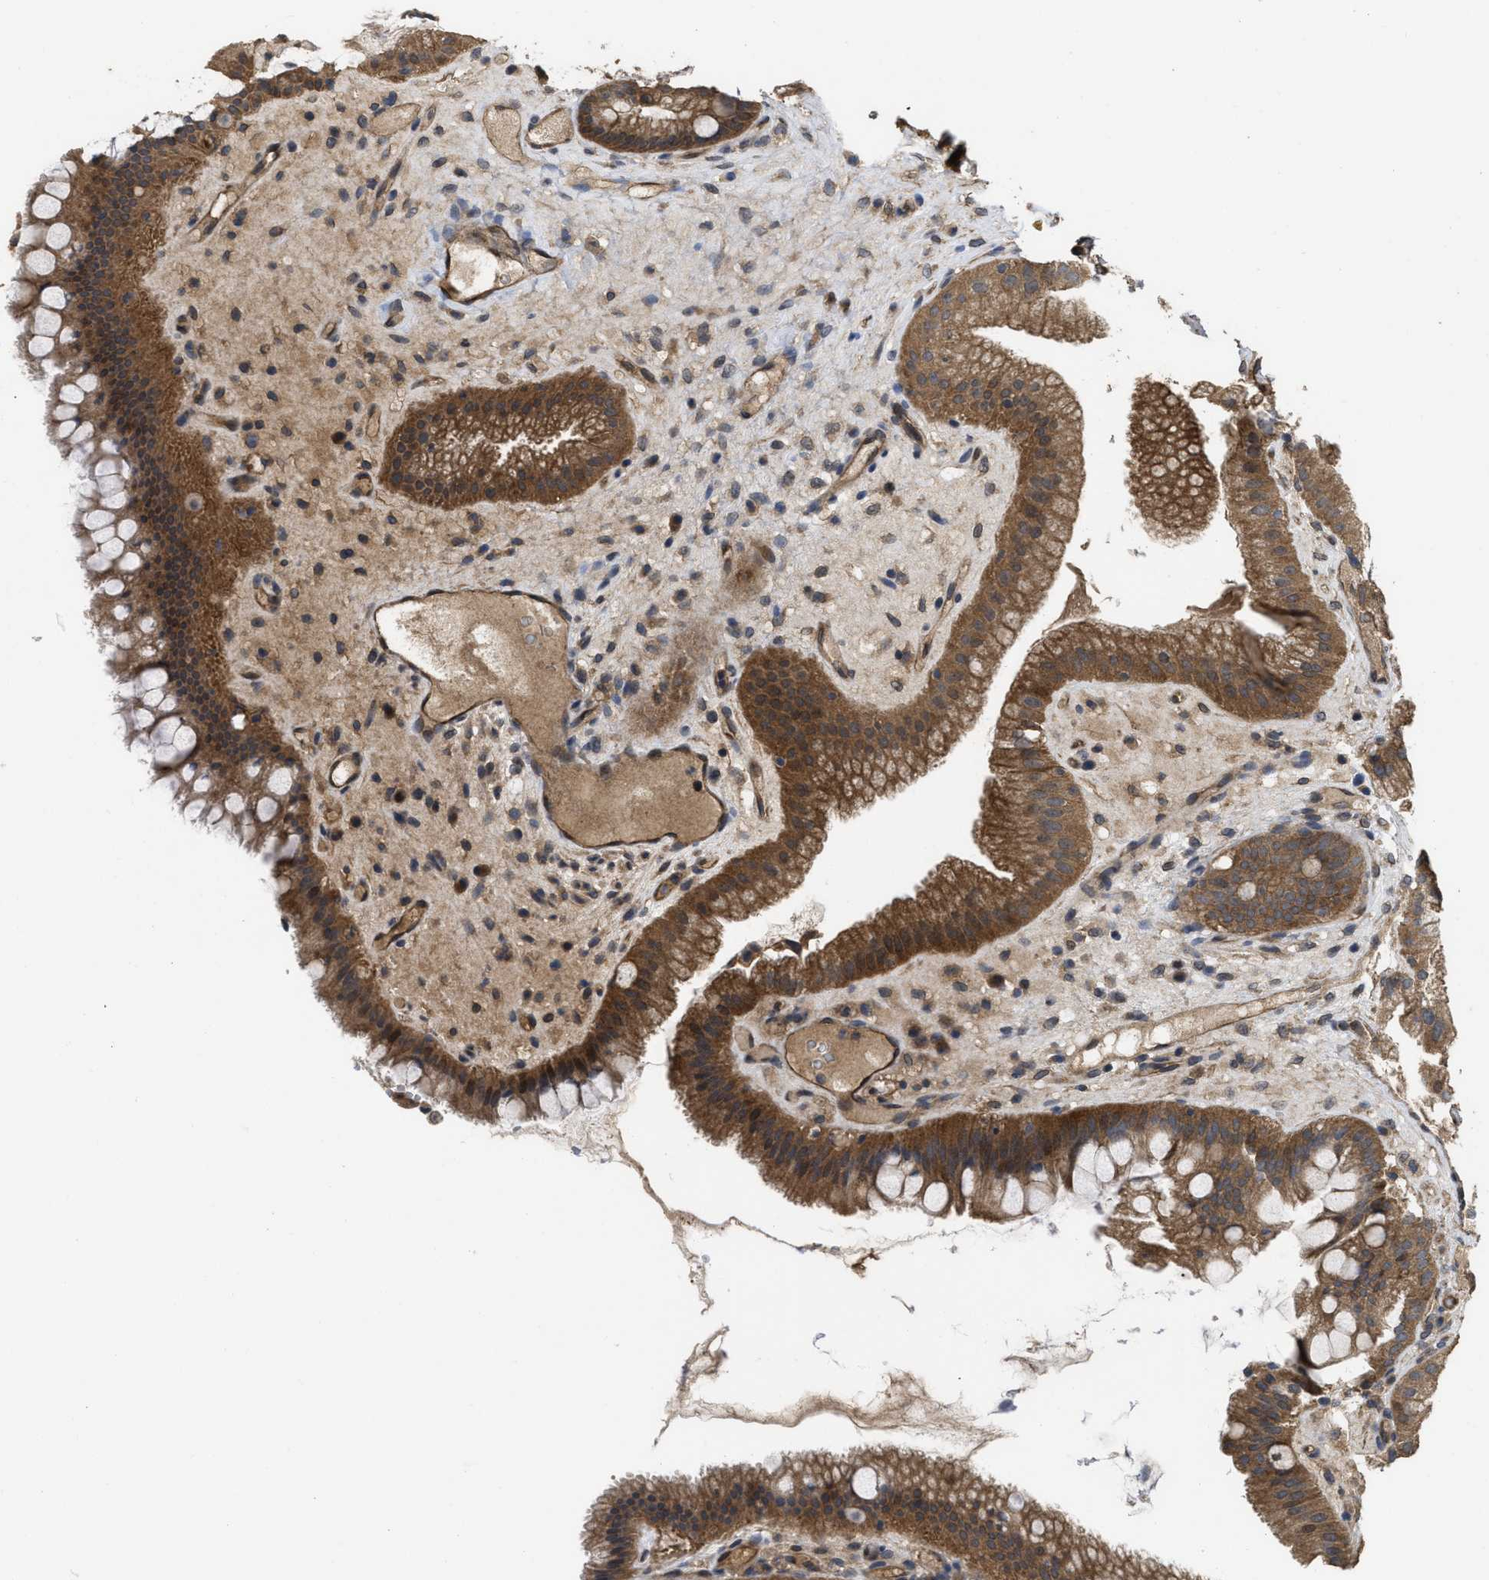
{"staining": {"intensity": "strong", "quantity": ">75%", "location": "cytoplasmic/membranous"}, "tissue": "gallbladder", "cell_type": "Glandular cells", "image_type": "normal", "snomed": [{"axis": "morphology", "description": "Normal tissue, NOS"}, {"axis": "topography", "description": "Gallbladder"}], "caption": "Strong cytoplasmic/membranous staining for a protein is seen in about >75% of glandular cells of benign gallbladder using immunohistochemistry.", "gene": "FZD6", "patient": {"sex": "male", "age": 49}}